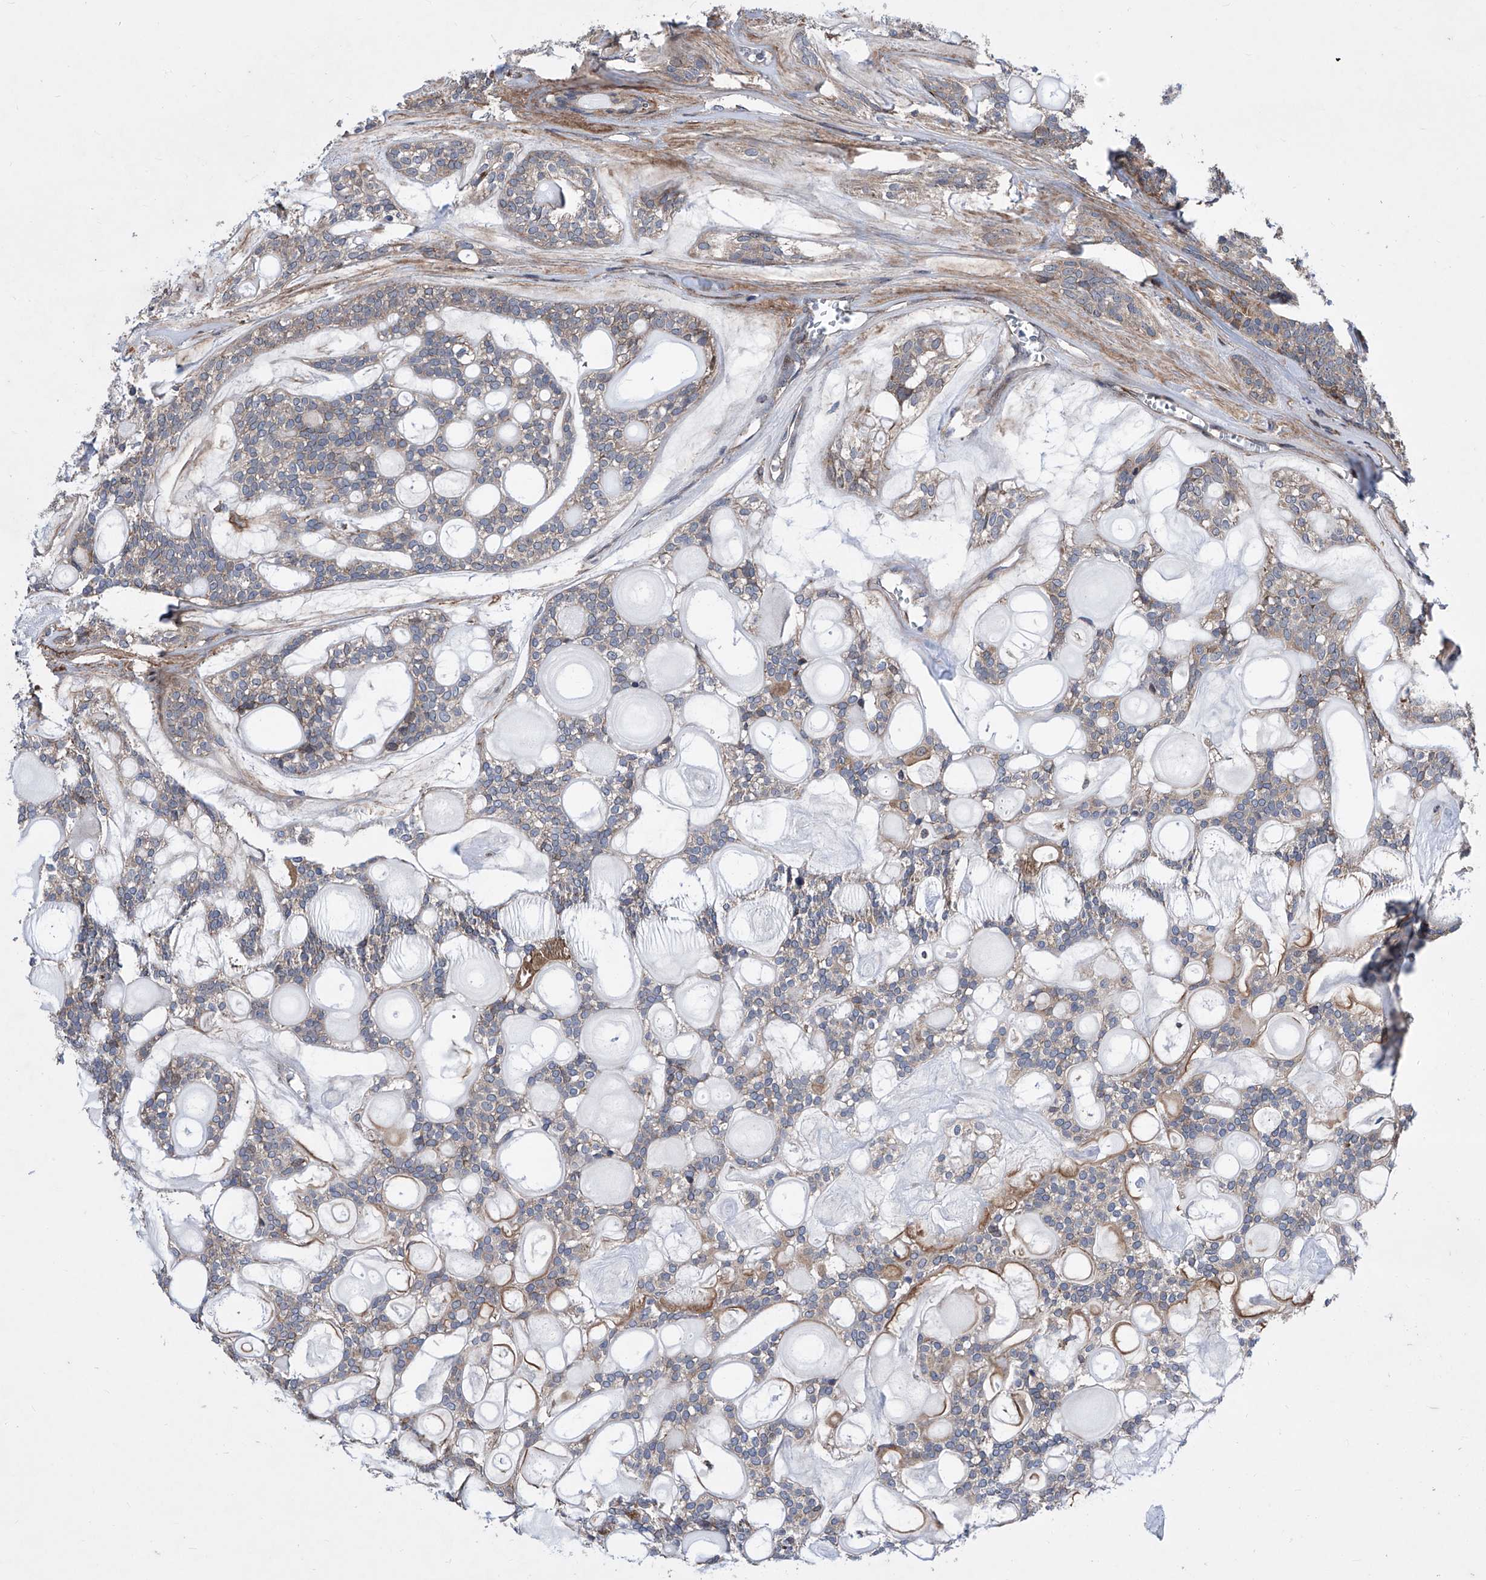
{"staining": {"intensity": "moderate", "quantity": "<25%", "location": "cytoplasmic/membranous"}, "tissue": "head and neck cancer", "cell_type": "Tumor cells", "image_type": "cancer", "snomed": [{"axis": "morphology", "description": "Adenocarcinoma, NOS"}, {"axis": "topography", "description": "Head-Neck"}], "caption": "An immunohistochemistry (IHC) image of tumor tissue is shown. Protein staining in brown labels moderate cytoplasmic/membranous positivity in head and neck cancer within tumor cells.", "gene": "KTI12", "patient": {"sex": "male", "age": 66}}